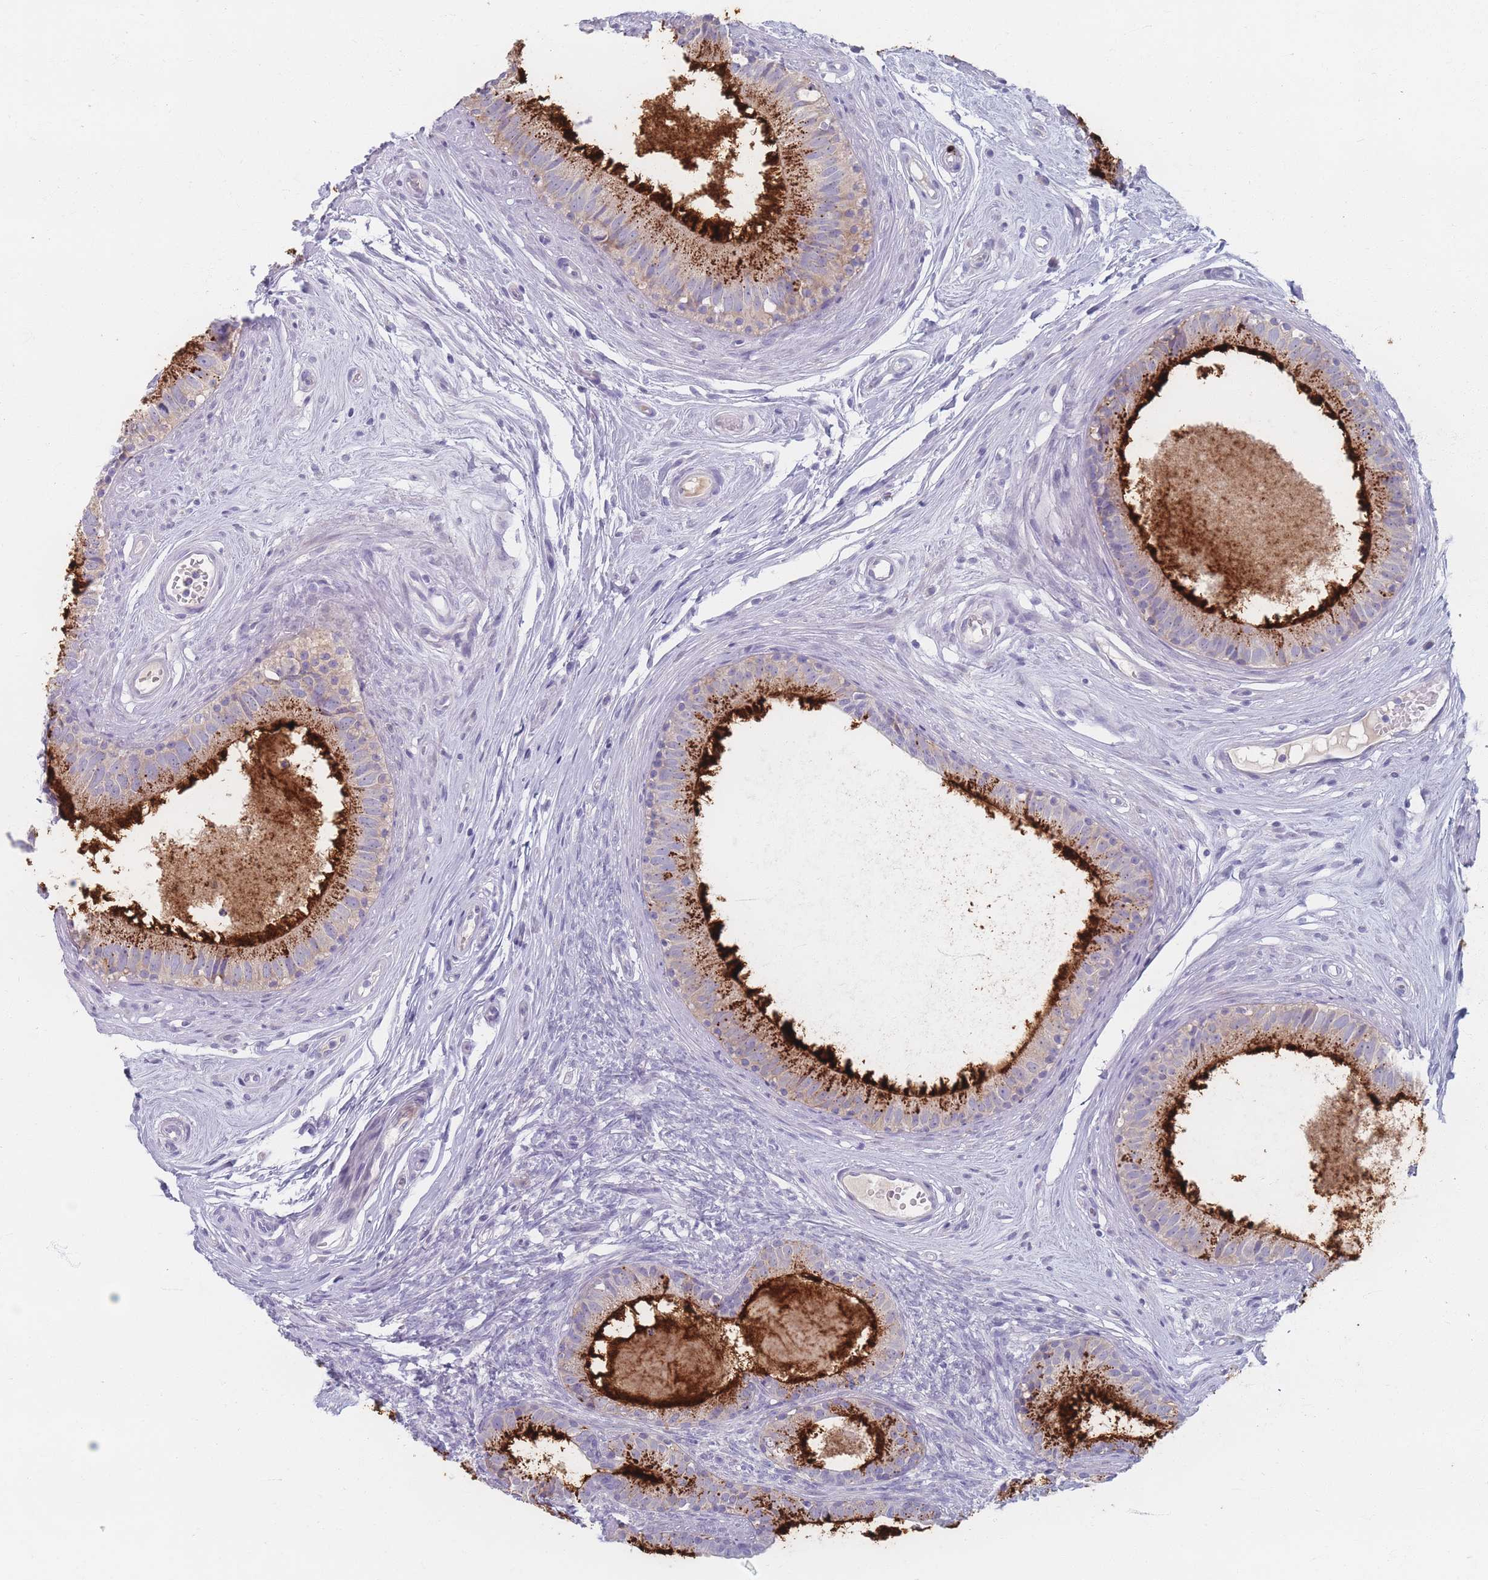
{"staining": {"intensity": "strong", "quantity": ">75%", "location": "cytoplasmic/membranous"}, "tissue": "epididymis", "cell_type": "Glandular cells", "image_type": "normal", "snomed": [{"axis": "morphology", "description": "Normal tissue, NOS"}, {"axis": "topography", "description": "Epididymis"}], "caption": "IHC of normal epididymis reveals high levels of strong cytoplasmic/membranous positivity in approximately >75% of glandular cells. (Stains: DAB (3,3'-diaminobenzidine) in brown, nuclei in blue, Microscopy: brightfield microscopy at high magnification).", "gene": "PIGM", "patient": {"sex": "male", "age": 74}}